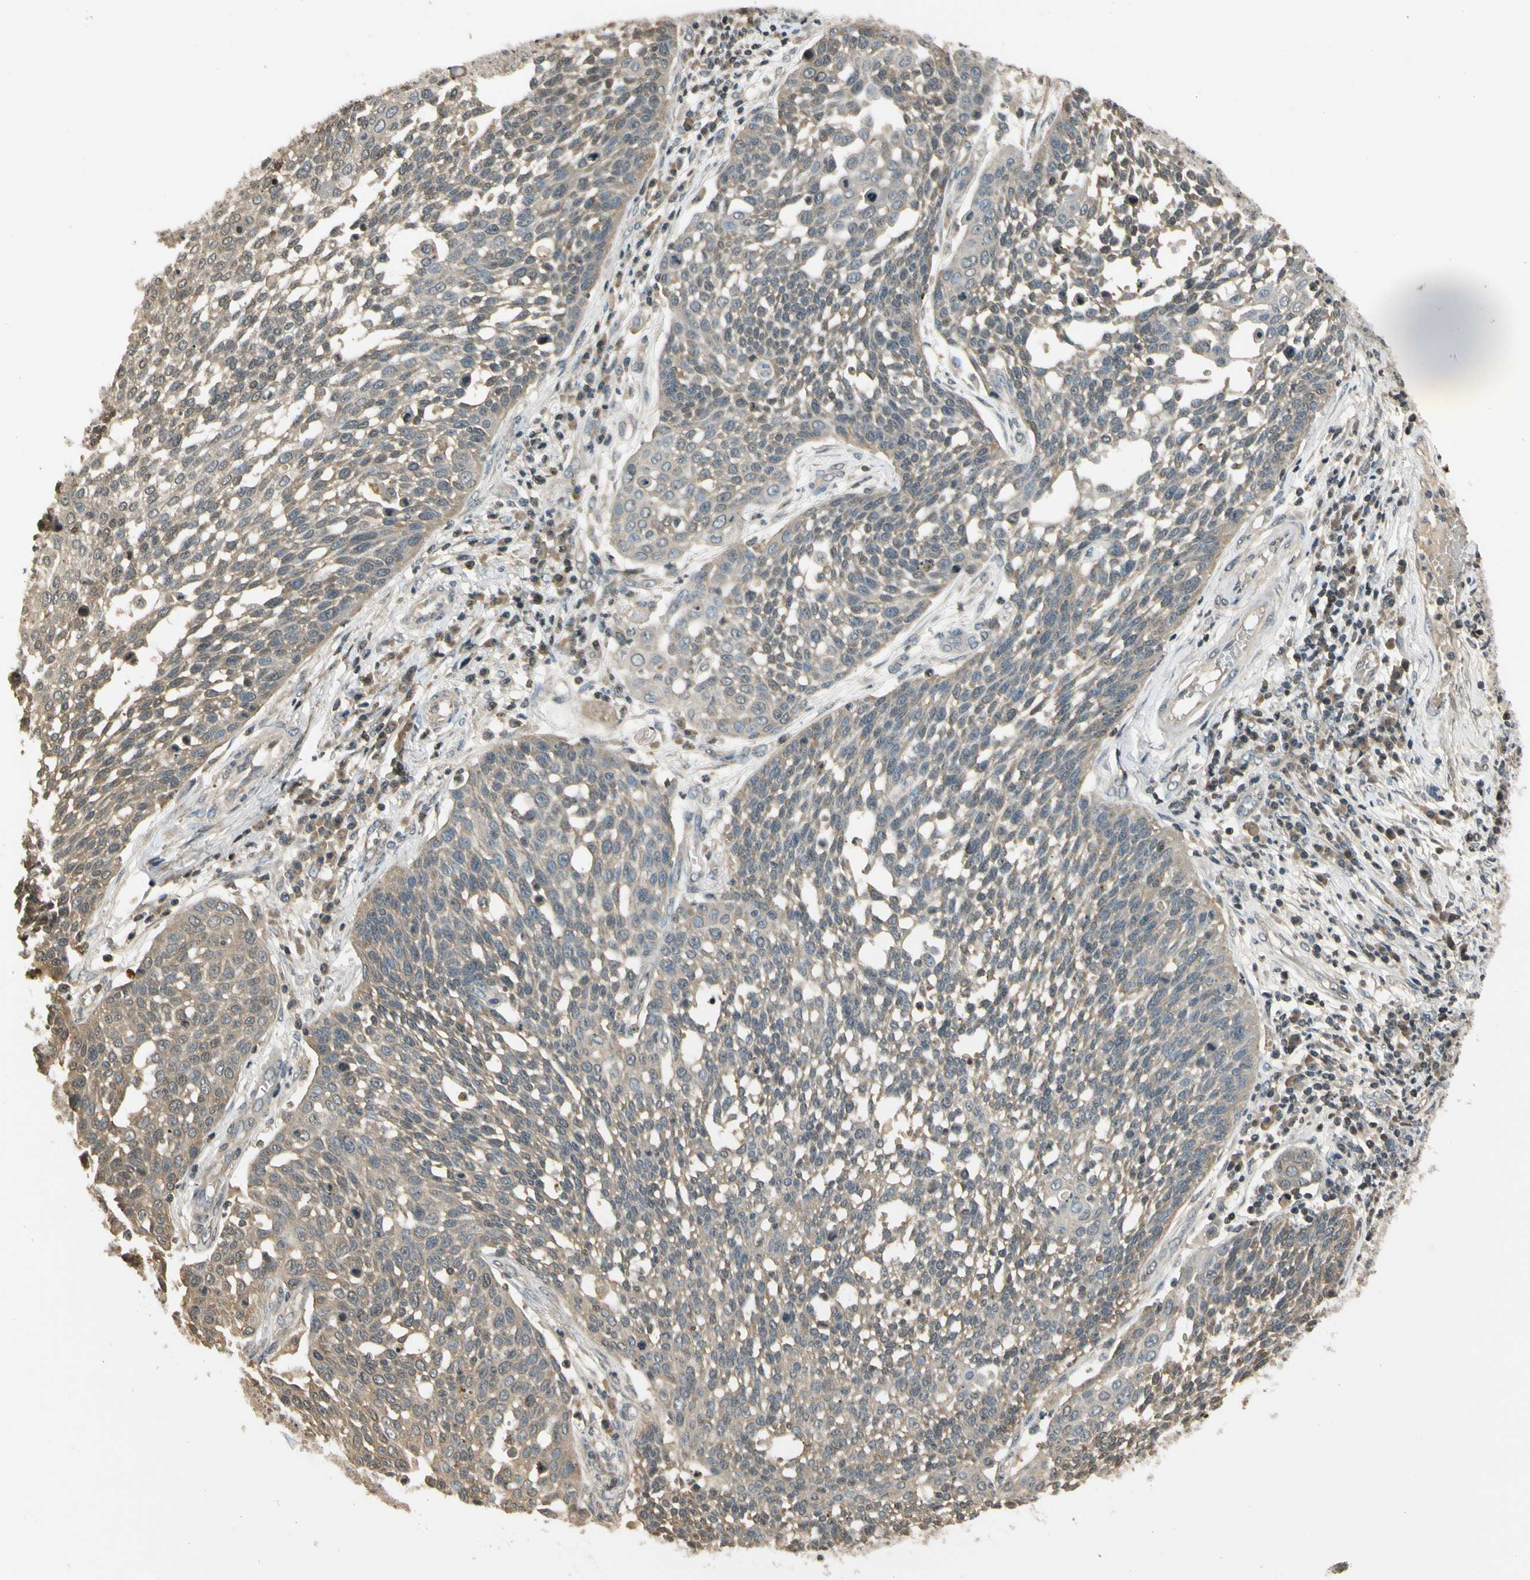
{"staining": {"intensity": "weak", "quantity": ">75%", "location": "cytoplasmic/membranous"}, "tissue": "cervical cancer", "cell_type": "Tumor cells", "image_type": "cancer", "snomed": [{"axis": "morphology", "description": "Squamous cell carcinoma, NOS"}, {"axis": "topography", "description": "Cervix"}], "caption": "Immunohistochemical staining of cervical squamous cell carcinoma displays low levels of weak cytoplasmic/membranous staining in about >75% of tumor cells. (Brightfield microscopy of DAB IHC at high magnification).", "gene": "SOD1", "patient": {"sex": "female", "age": 34}}